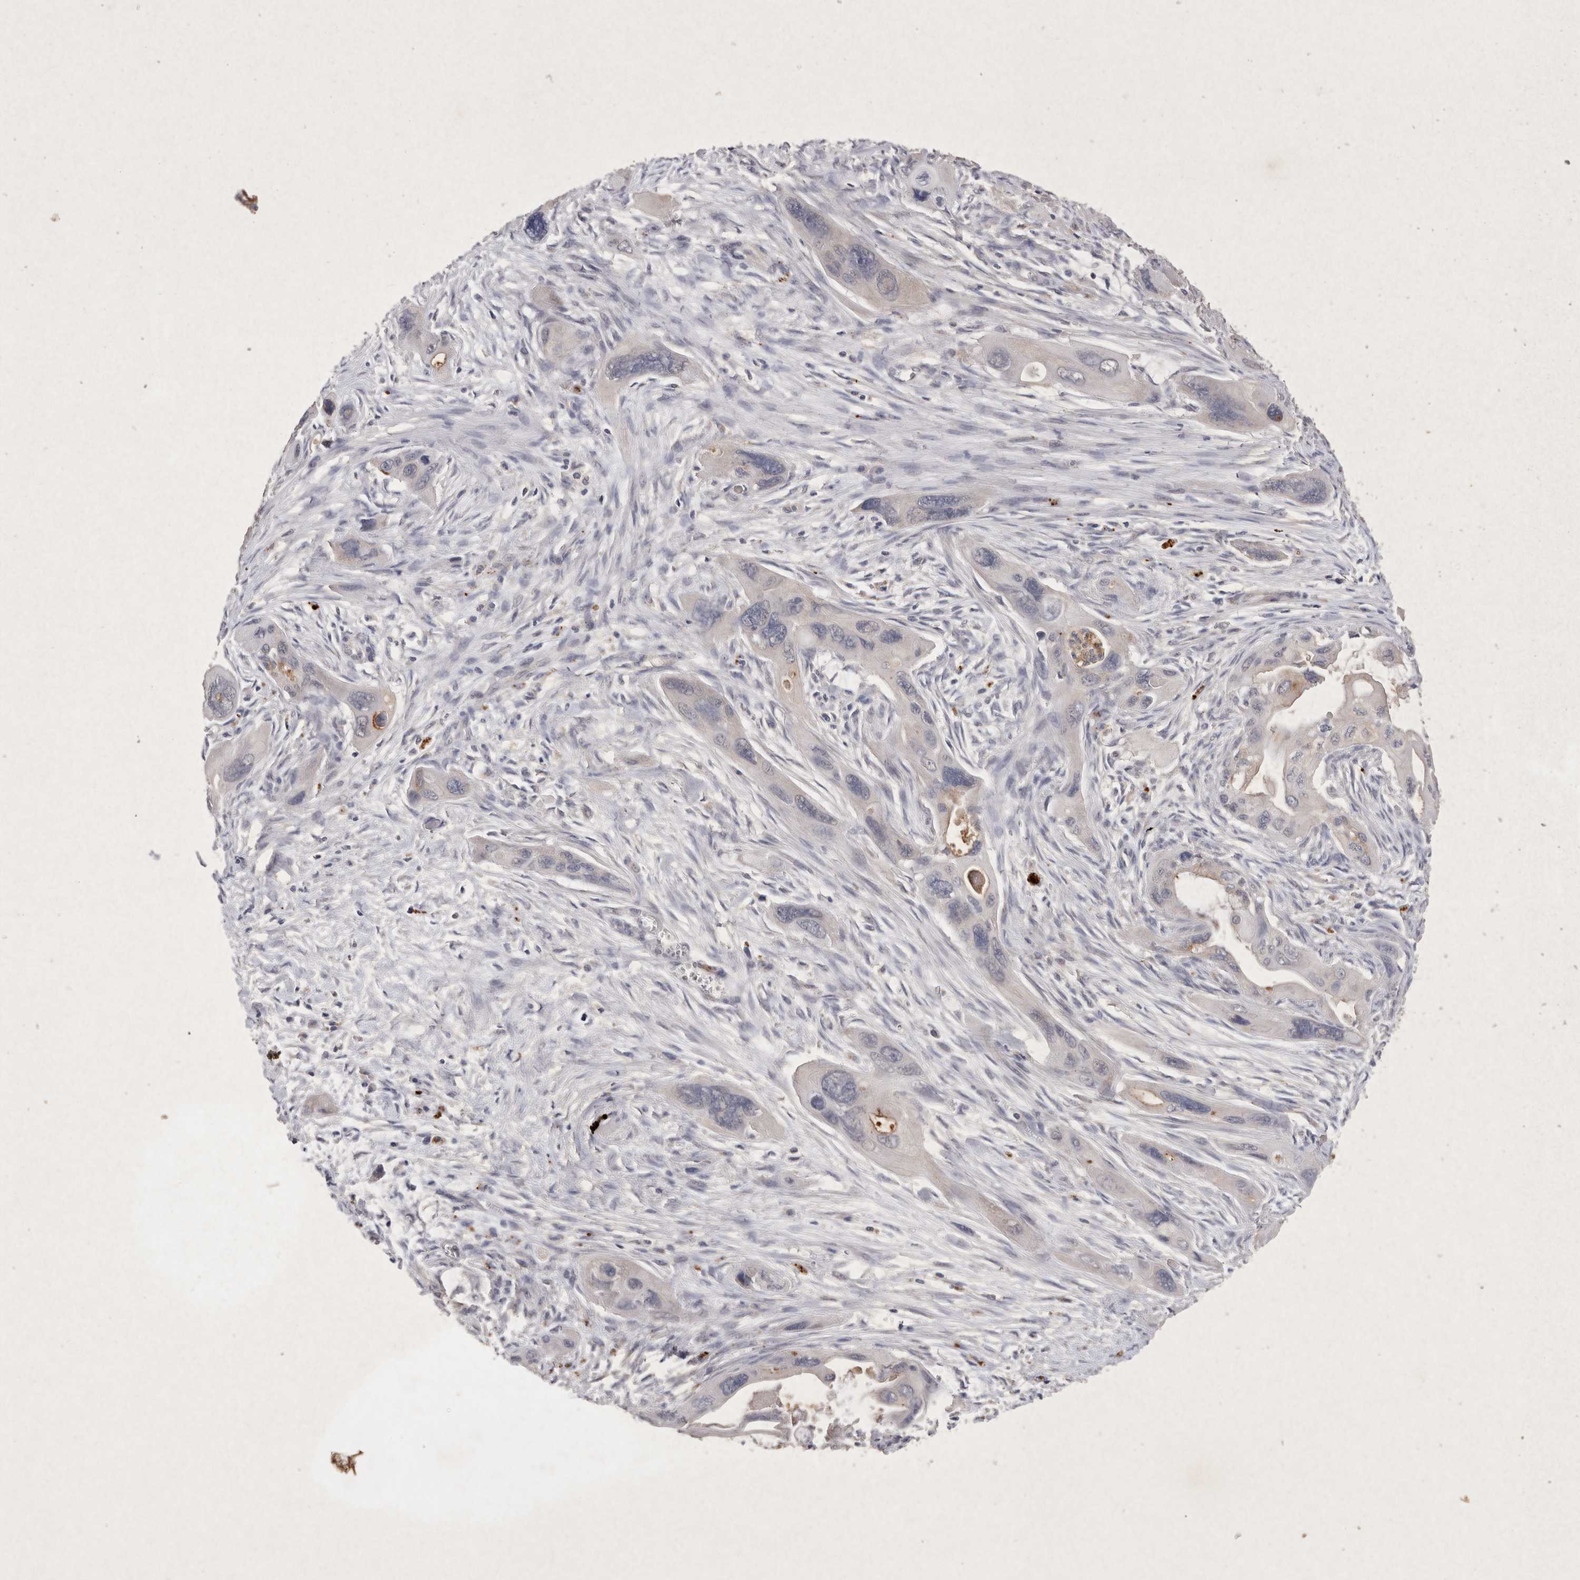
{"staining": {"intensity": "negative", "quantity": "none", "location": "none"}, "tissue": "pancreatic cancer", "cell_type": "Tumor cells", "image_type": "cancer", "snomed": [{"axis": "morphology", "description": "Adenocarcinoma, NOS"}, {"axis": "topography", "description": "Pancreas"}], "caption": "High power microscopy photomicrograph of an IHC histopathology image of pancreatic cancer, revealing no significant expression in tumor cells. (DAB (3,3'-diaminobenzidine) immunohistochemistry (IHC) with hematoxylin counter stain).", "gene": "RASSF3", "patient": {"sex": "male", "age": 73}}